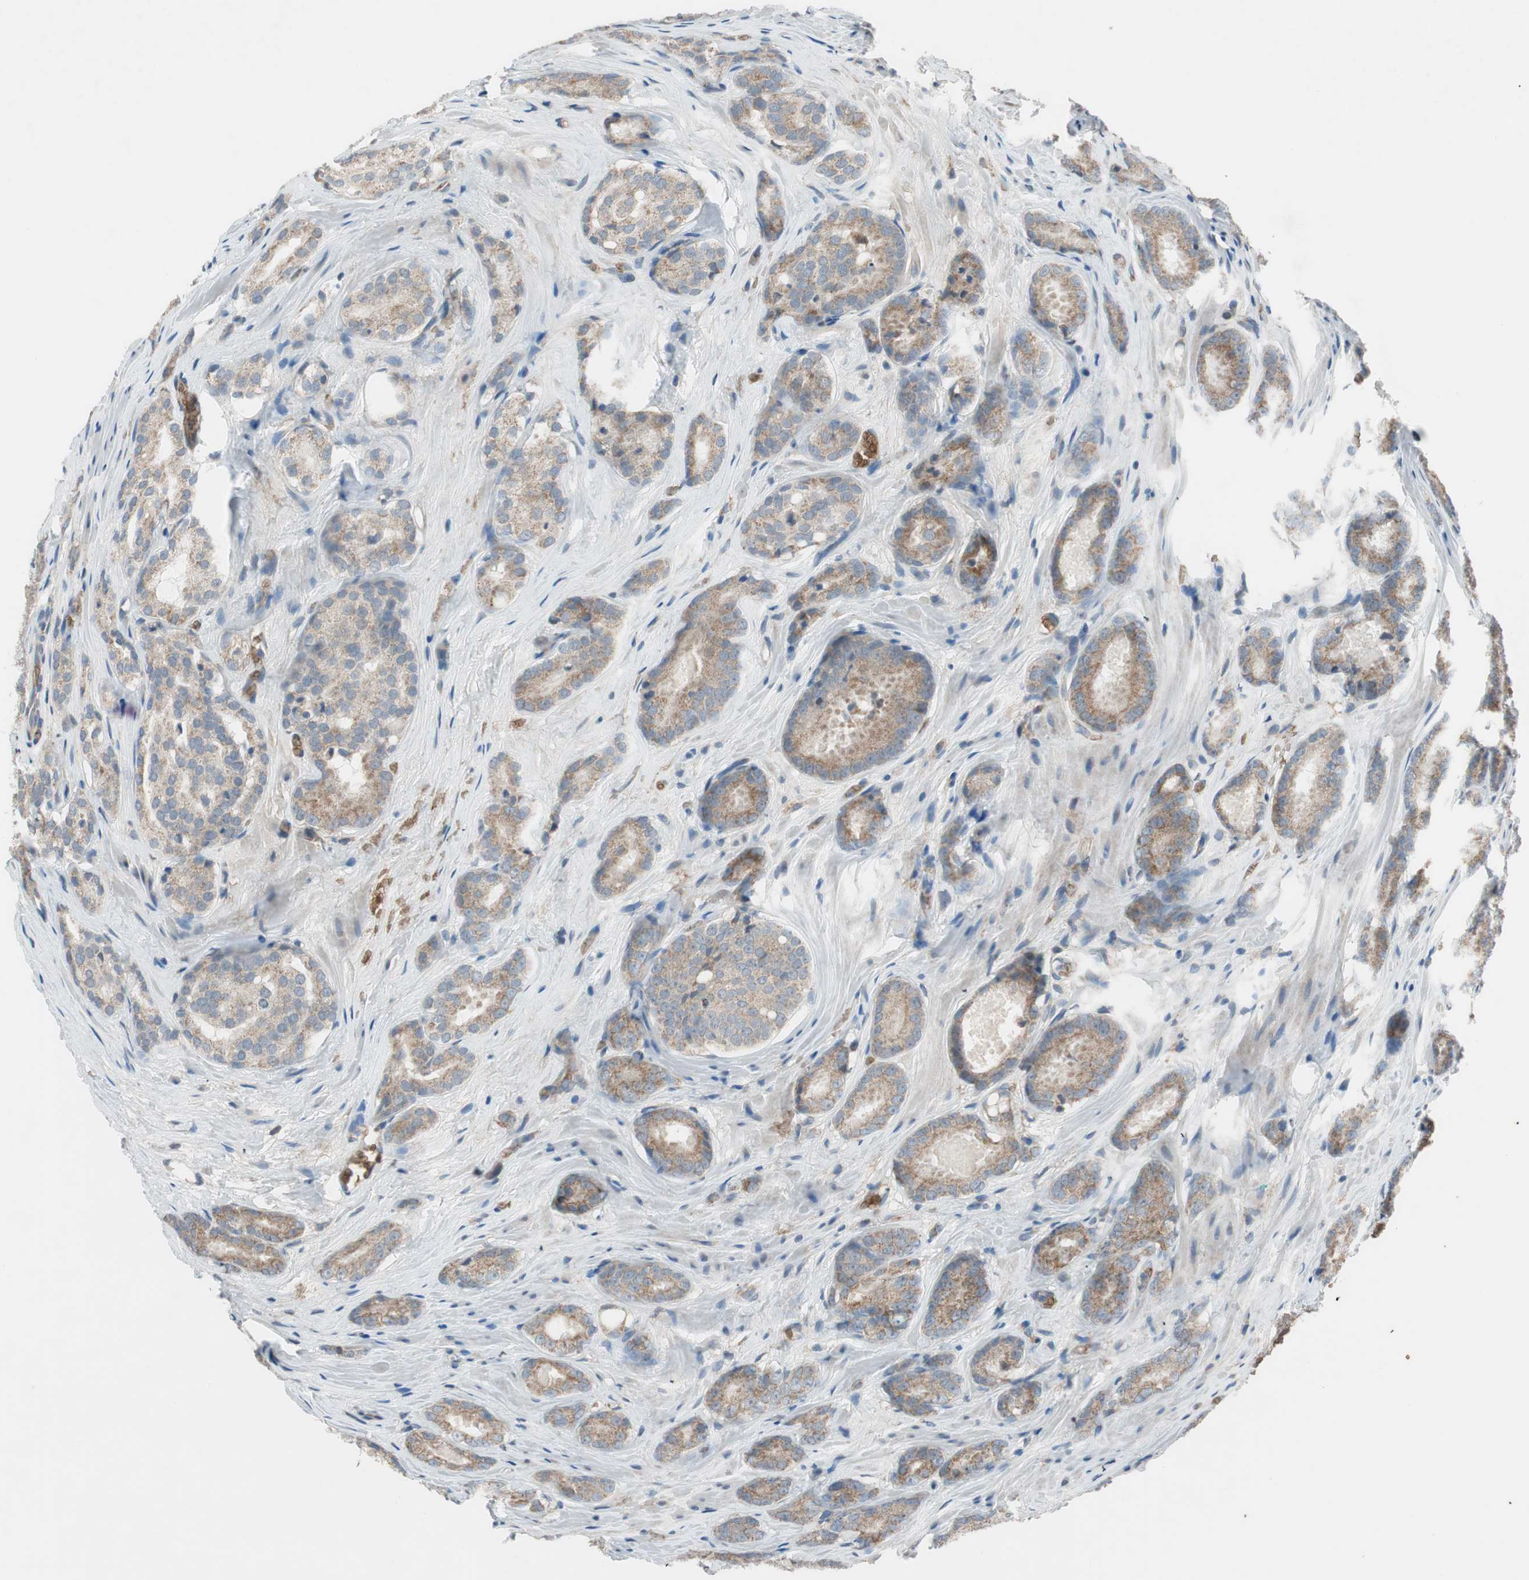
{"staining": {"intensity": "weak", "quantity": ">75%", "location": "cytoplasmic/membranous"}, "tissue": "prostate cancer", "cell_type": "Tumor cells", "image_type": "cancer", "snomed": [{"axis": "morphology", "description": "Adenocarcinoma, High grade"}, {"axis": "topography", "description": "Prostate"}], "caption": "An image of prostate cancer (high-grade adenocarcinoma) stained for a protein shows weak cytoplasmic/membranous brown staining in tumor cells. The staining is performed using DAB brown chromogen to label protein expression. The nuclei are counter-stained blue using hematoxylin.", "gene": "GYPC", "patient": {"sex": "male", "age": 64}}